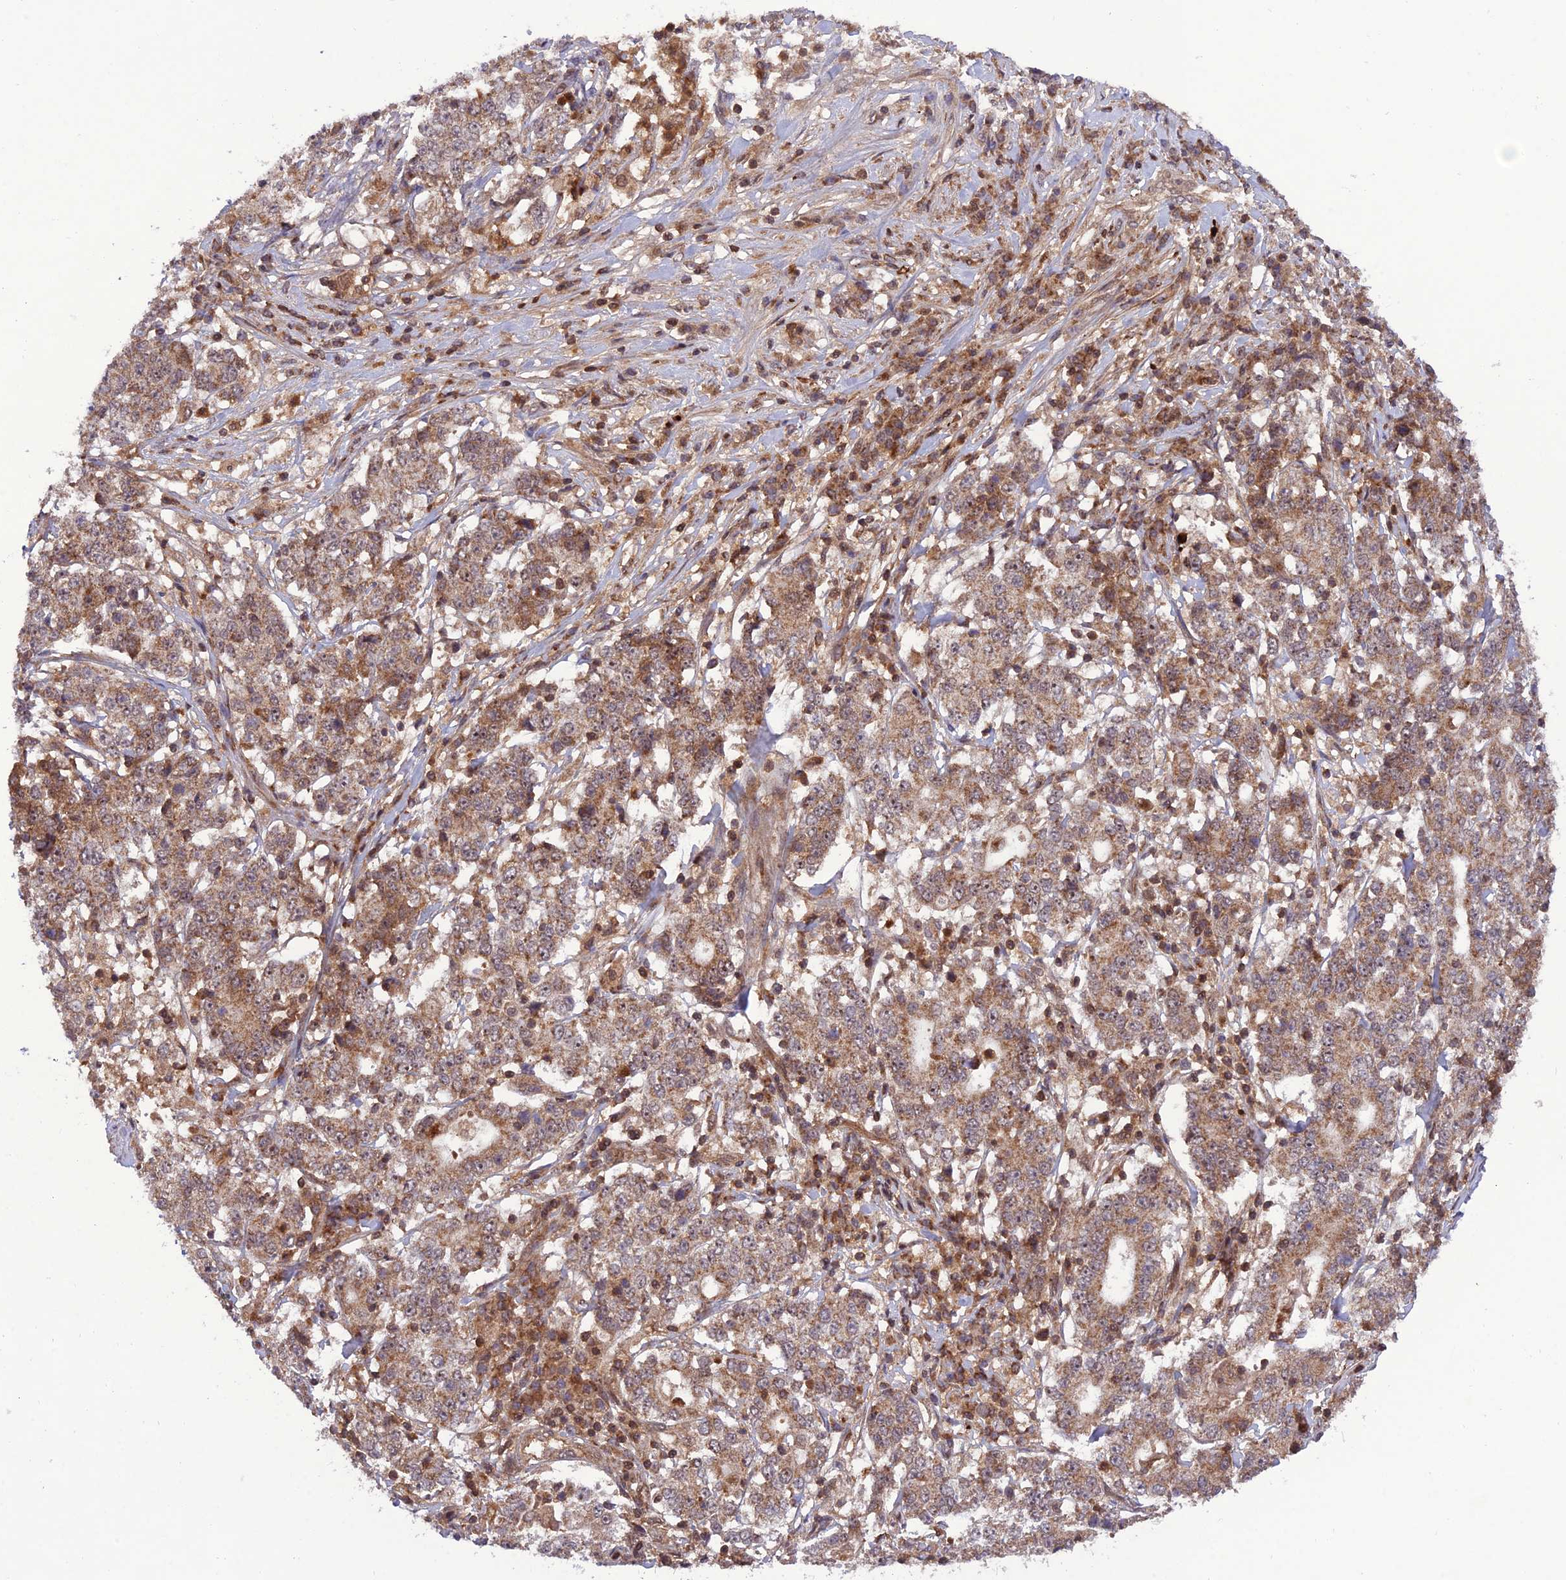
{"staining": {"intensity": "moderate", "quantity": ">75%", "location": "cytoplasmic/membranous"}, "tissue": "stomach cancer", "cell_type": "Tumor cells", "image_type": "cancer", "snomed": [{"axis": "morphology", "description": "Adenocarcinoma, NOS"}, {"axis": "topography", "description": "Stomach"}], "caption": "Approximately >75% of tumor cells in adenocarcinoma (stomach) exhibit moderate cytoplasmic/membranous protein positivity as visualized by brown immunohistochemical staining.", "gene": "NDUFC1", "patient": {"sex": "male", "age": 59}}